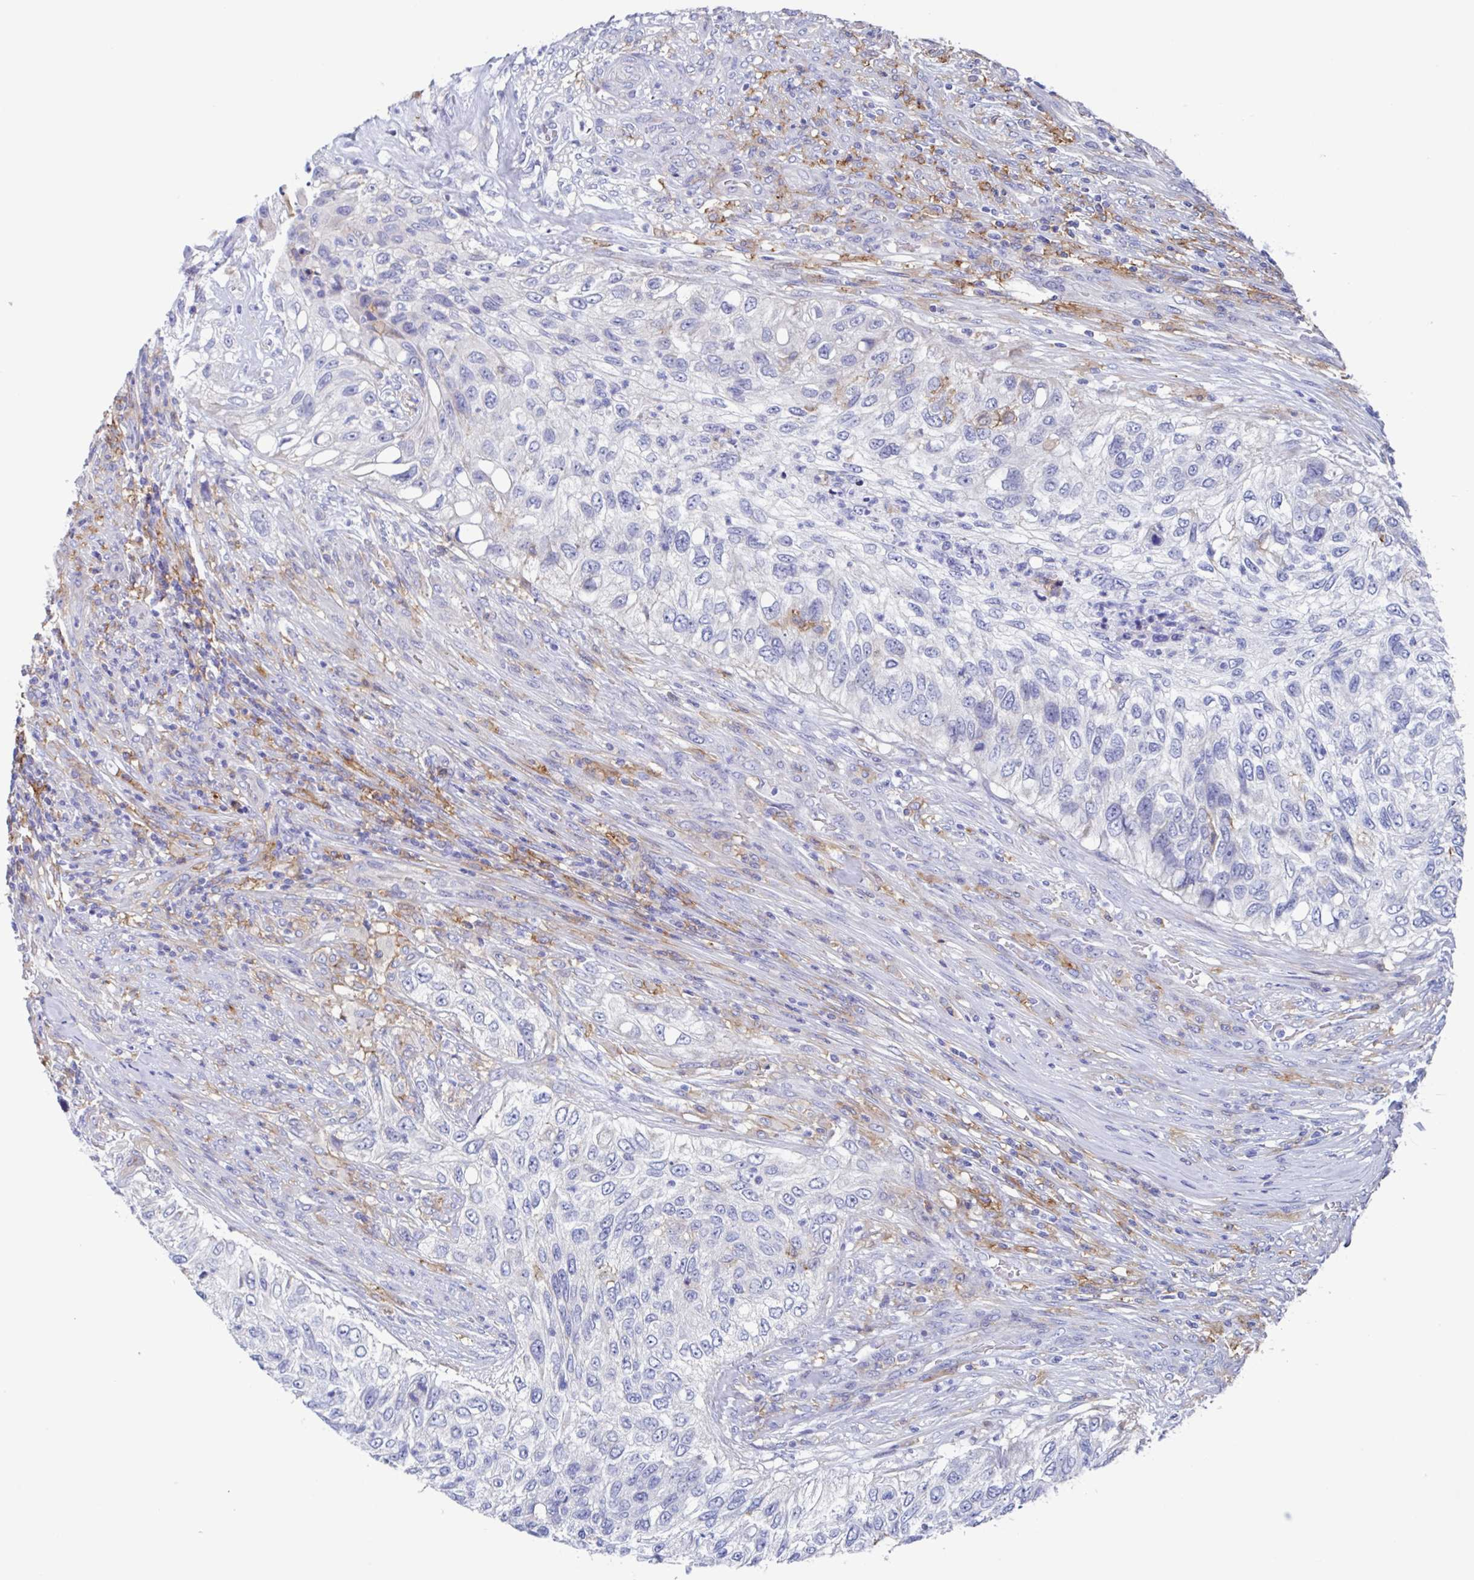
{"staining": {"intensity": "negative", "quantity": "none", "location": "none"}, "tissue": "urothelial cancer", "cell_type": "Tumor cells", "image_type": "cancer", "snomed": [{"axis": "morphology", "description": "Urothelial carcinoma, High grade"}, {"axis": "topography", "description": "Urinary bladder"}], "caption": "An immunohistochemistry photomicrograph of urothelial carcinoma (high-grade) is shown. There is no staining in tumor cells of urothelial carcinoma (high-grade). The staining was performed using DAB to visualize the protein expression in brown, while the nuclei were stained in blue with hematoxylin (Magnification: 20x).", "gene": "FCGR3A", "patient": {"sex": "female", "age": 60}}